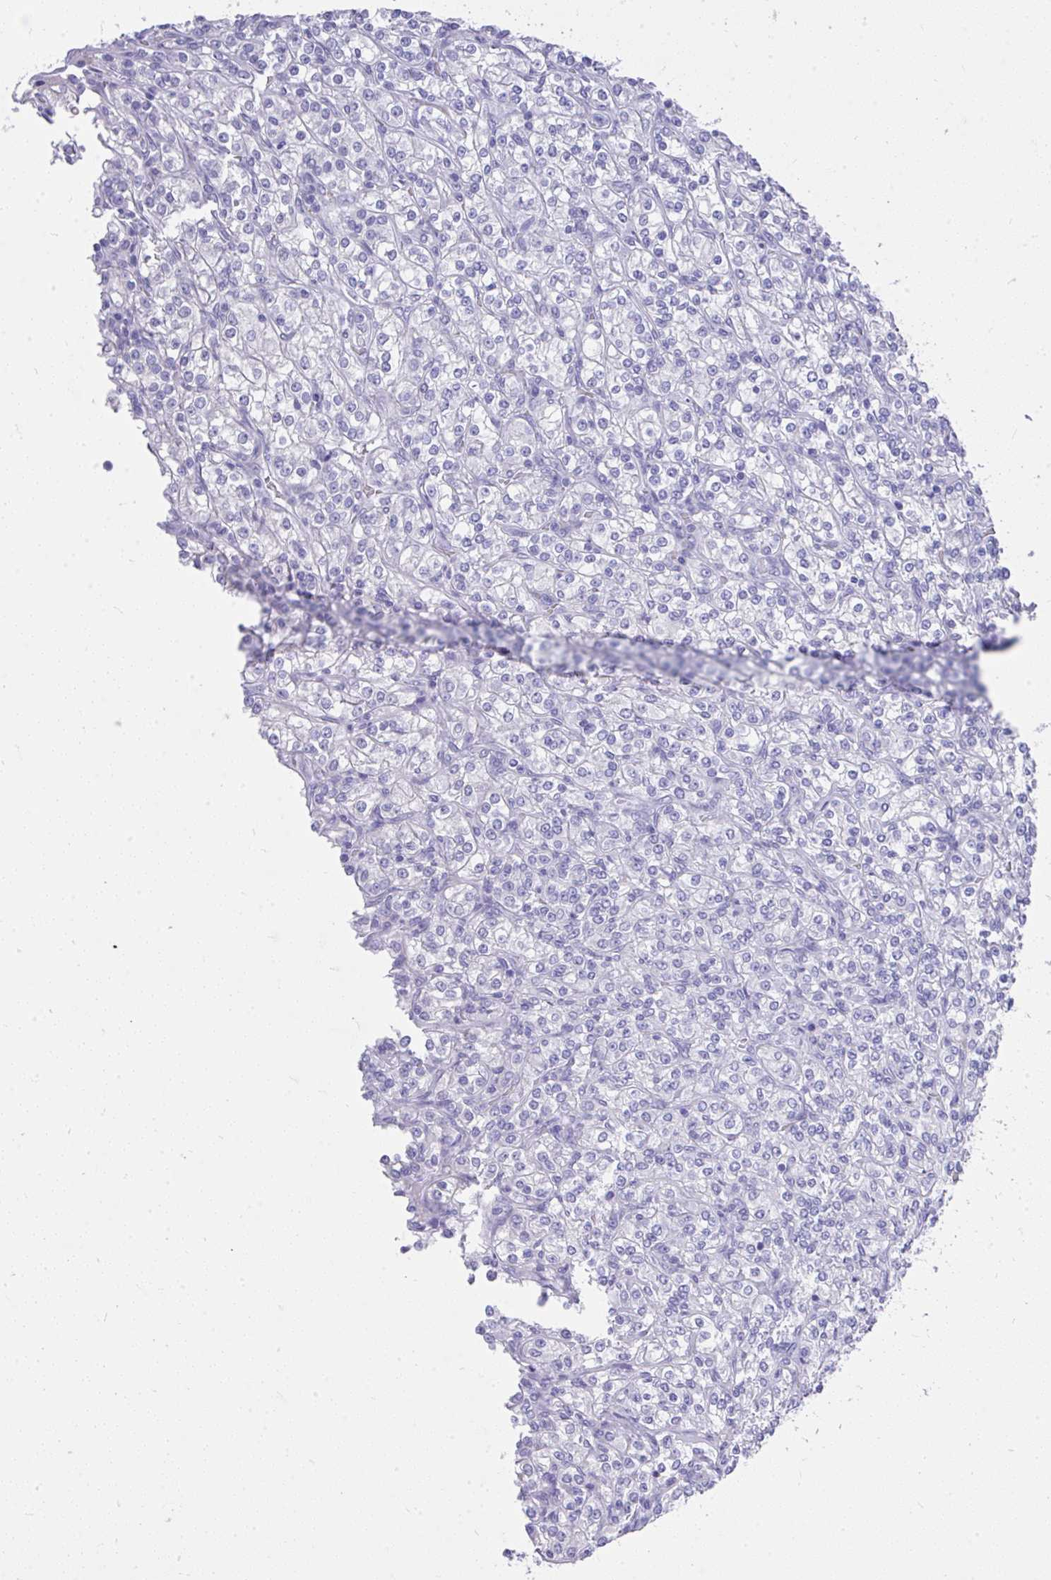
{"staining": {"intensity": "negative", "quantity": "none", "location": "none"}, "tissue": "renal cancer", "cell_type": "Tumor cells", "image_type": "cancer", "snomed": [{"axis": "morphology", "description": "Adenocarcinoma, NOS"}, {"axis": "topography", "description": "Kidney"}], "caption": "Tumor cells are negative for brown protein staining in adenocarcinoma (renal).", "gene": "MS4A12", "patient": {"sex": "male", "age": 77}}